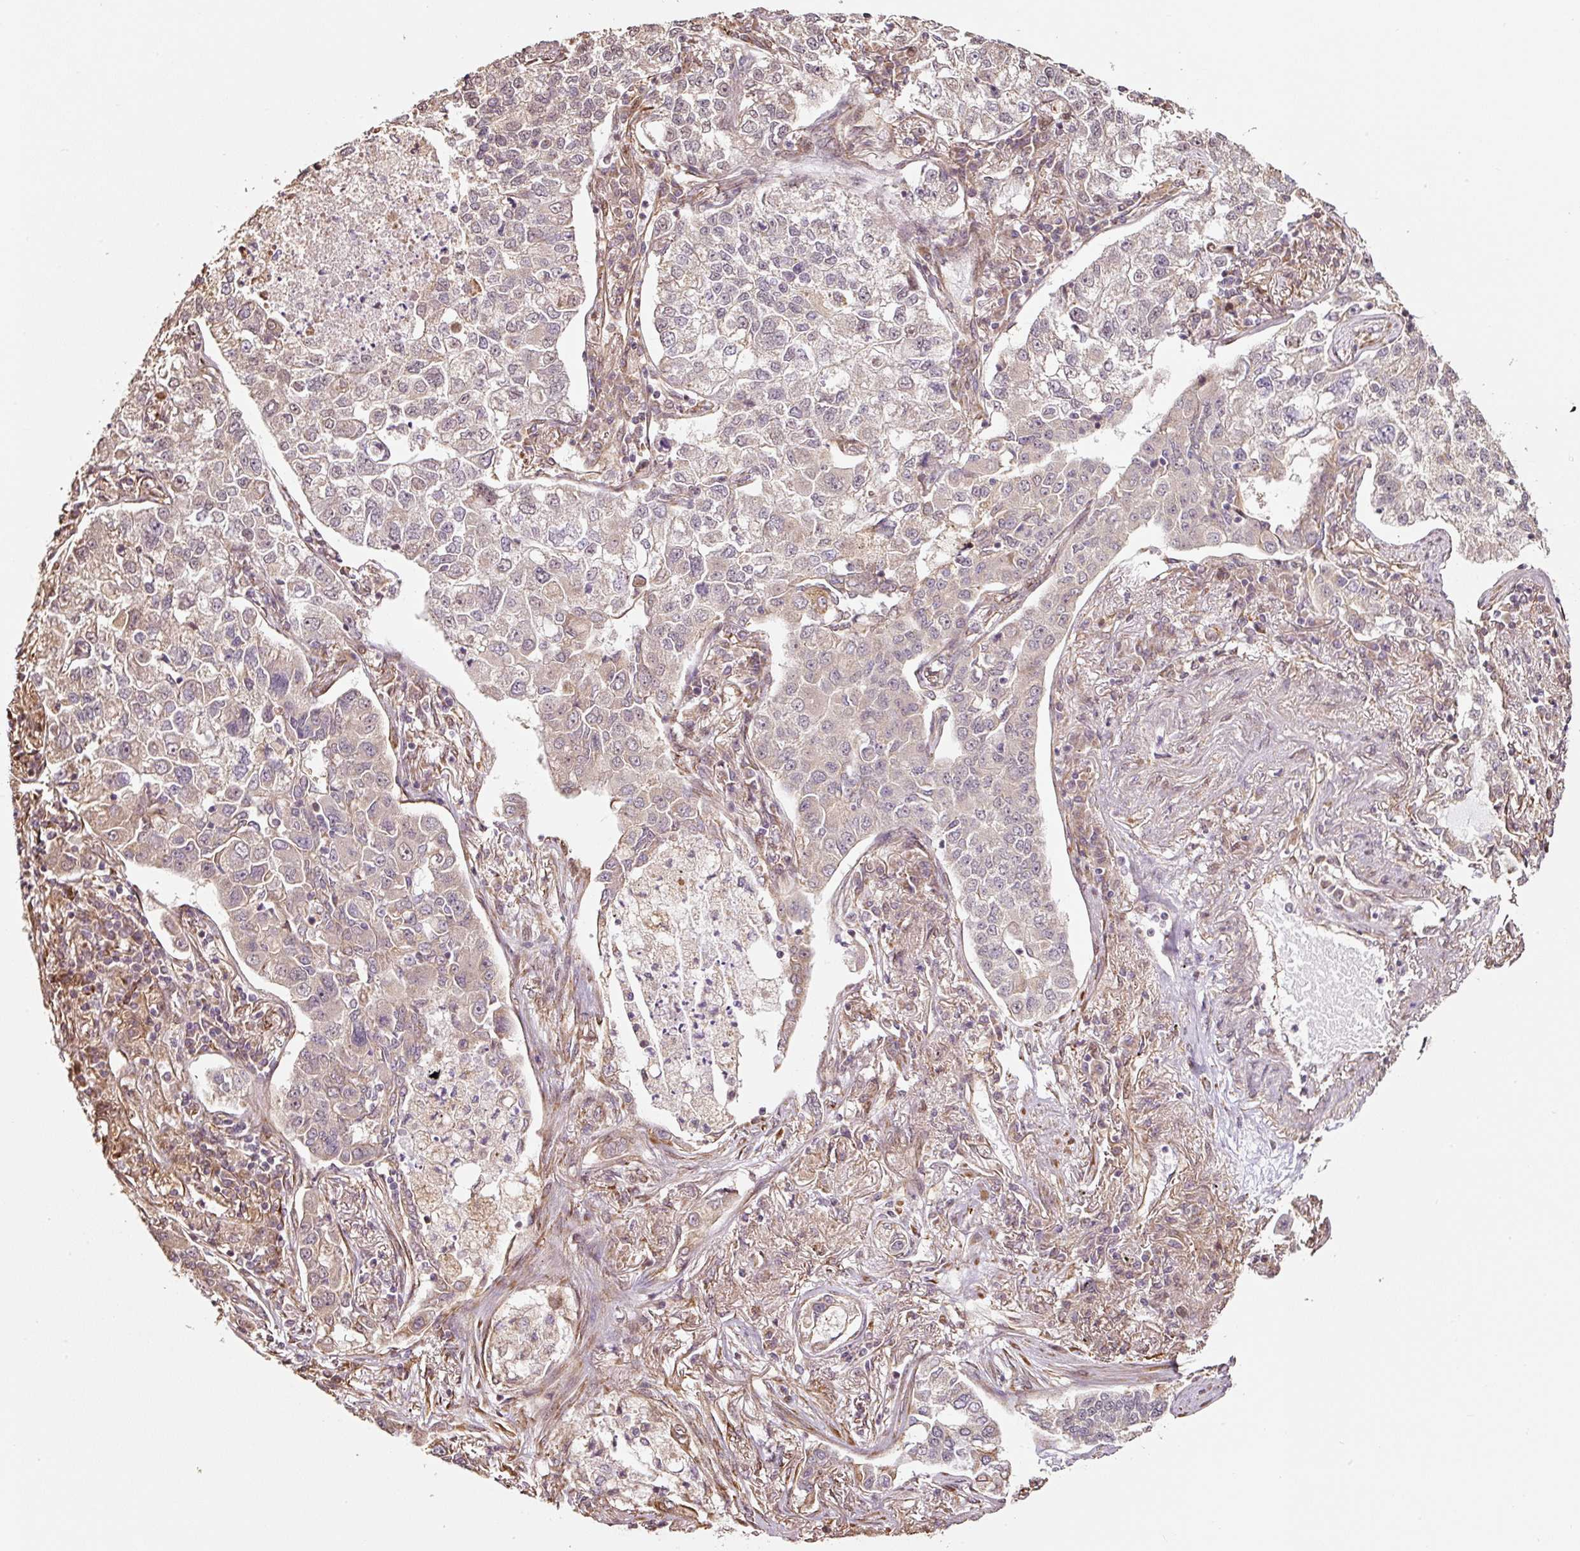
{"staining": {"intensity": "negative", "quantity": "none", "location": "none"}, "tissue": "lung cancer", "cell_type": "Tumor cells", "image_type": "cancer", "snomed": [{"axis": "morphology", "description": "Adenocarcinoma, NOS"}, {"axis": "topography", "description": "Lung"}], "caption": "A high-resolution histopathology image shows immunohistochemistry staining of lung cancer, which exhibits no significant staining in tumor cells.", "gene": "ETF1", "patient": {"sex": "male", "age": 49}}